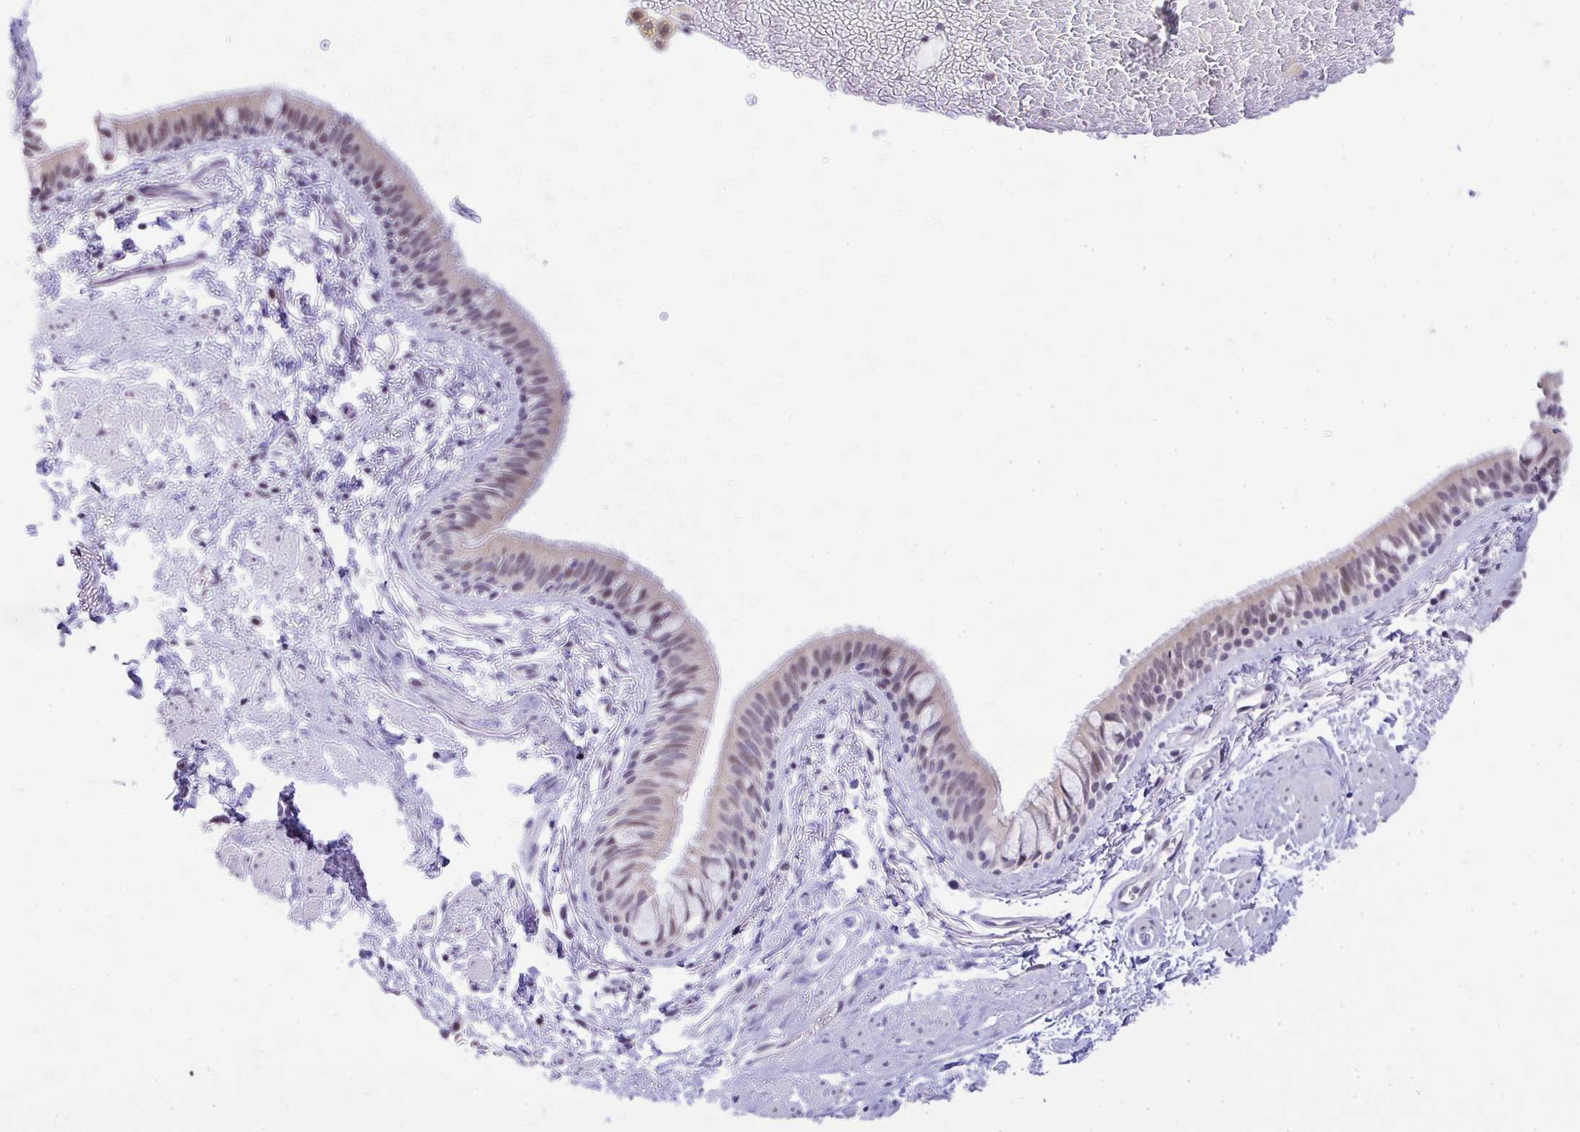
{"staining": {"intensity": "weak", "quantity": "<25%", "location": "cytoplasmic/membranous,nuclear"}, "tissue": "bronchus", "cell_type": "Respiratory epithelial cells", "image_type": "normal", "snomed": [{"axis": "morphology", "description": "Normal tissue, NOS"}, {"axis": "topography", "description": "Lymph node"}, {"axis": "topography", "description": "Cartilage tissue"}, {"axis": "topography", "description": "Bronchus"}], "caption": "Respiratory epithelial cells are negative for protein expression in benign human bronchus. (DAB immunohistochemistry, high magnification).", "gene": "EID3", "patient": {"sex": "female", "age": 70}}